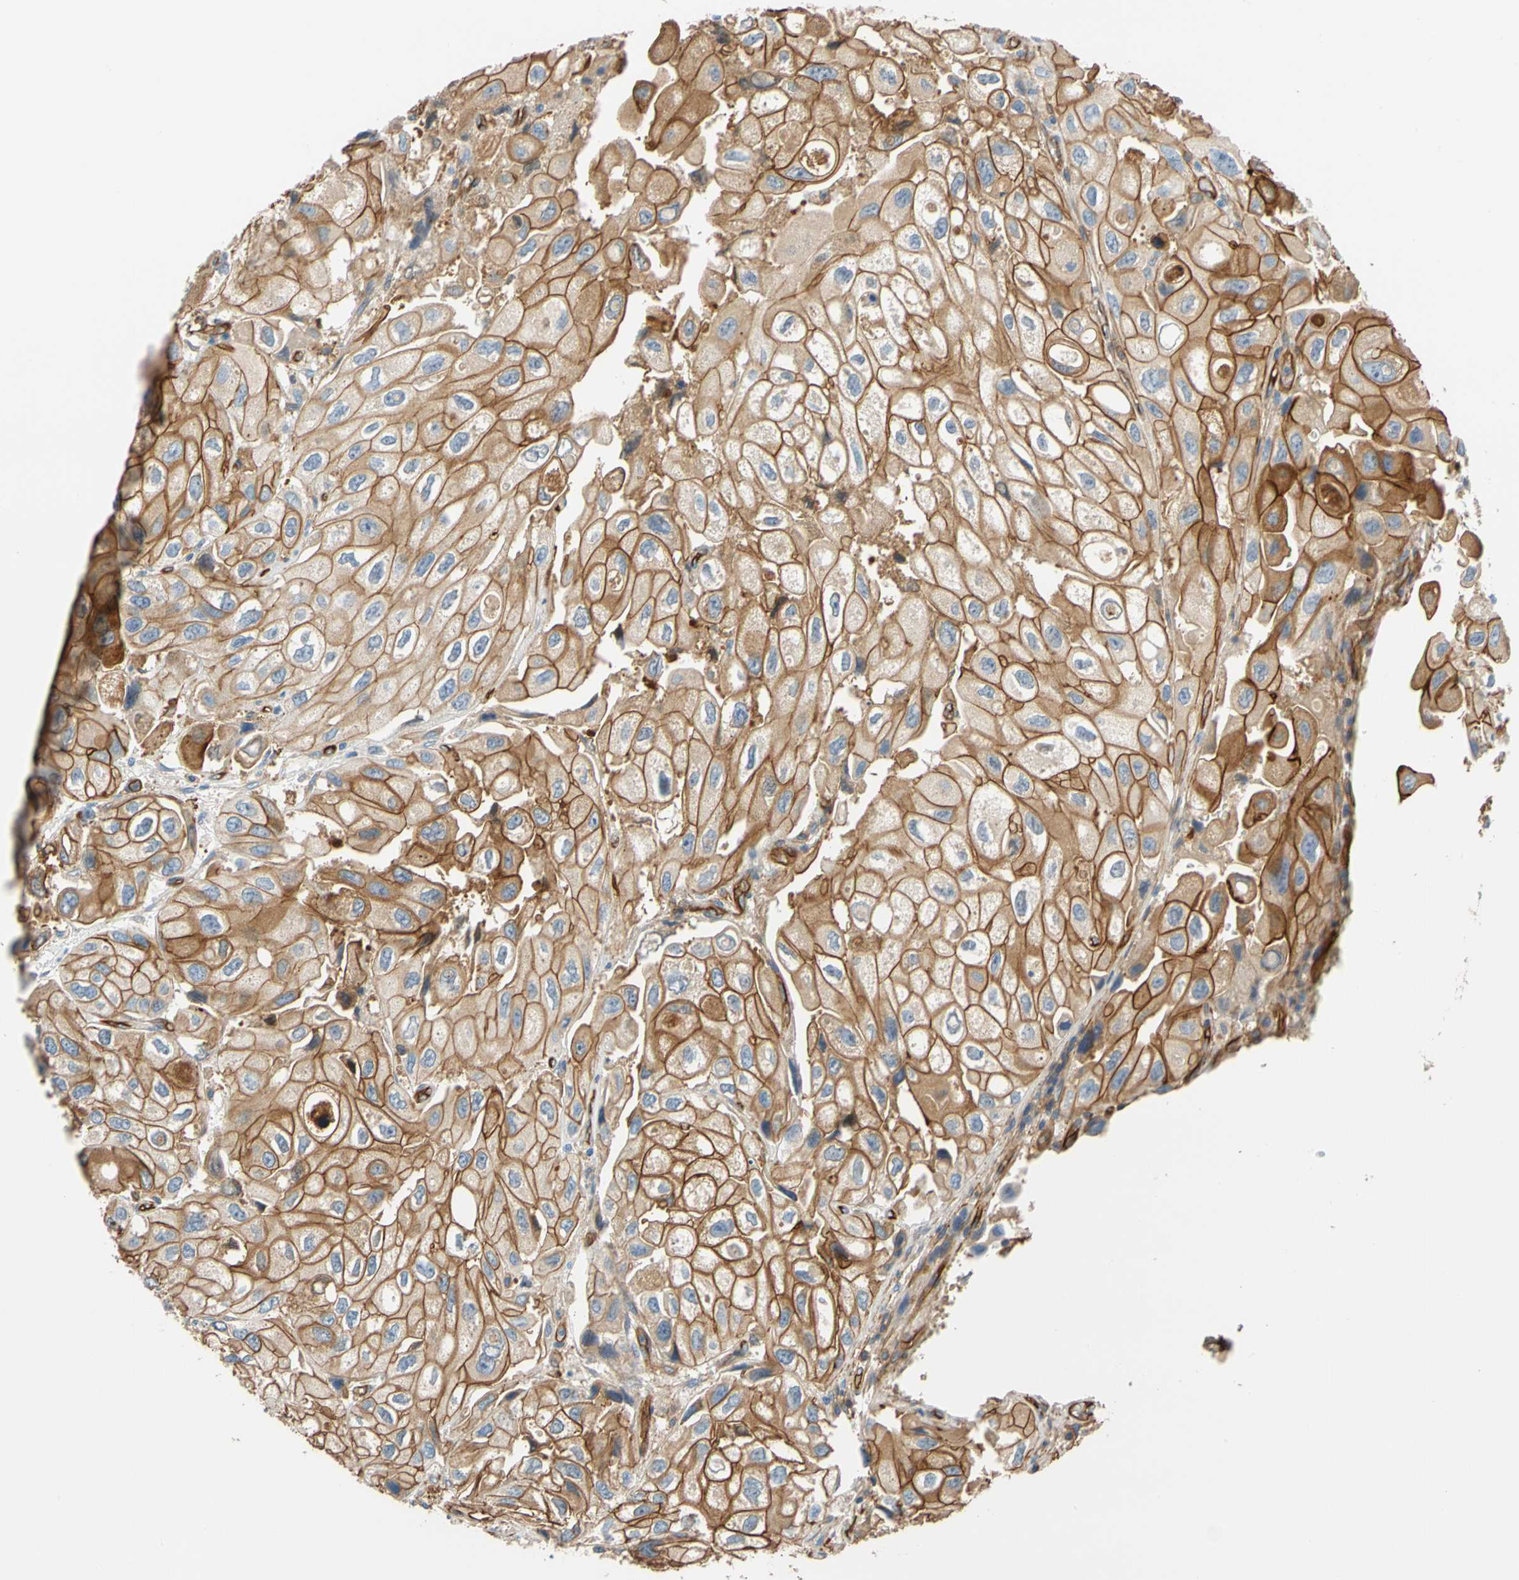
{"staining": {"intensity": "strong", "quantity": ">75%", "location": "cytoplasmic/membranous"}, "tissue": "urothelial cancer", "cell_type": "Tumor cells", "image_type": "cancer", "snomed": [{"axis": "morphology", "description": "Urothelial carcinoma, High grade"}, {"axis": "topography", "description": "Urinary bladder"}], "caption": "This is a histology image of immunohistochemistry (IHC) staining of urothelial cancer, which shows strong staining in the cytoplasmic/membranous of tumor cells.", "gene": "SPTAN1", "patient": {"sex": "female", "age": 64}}